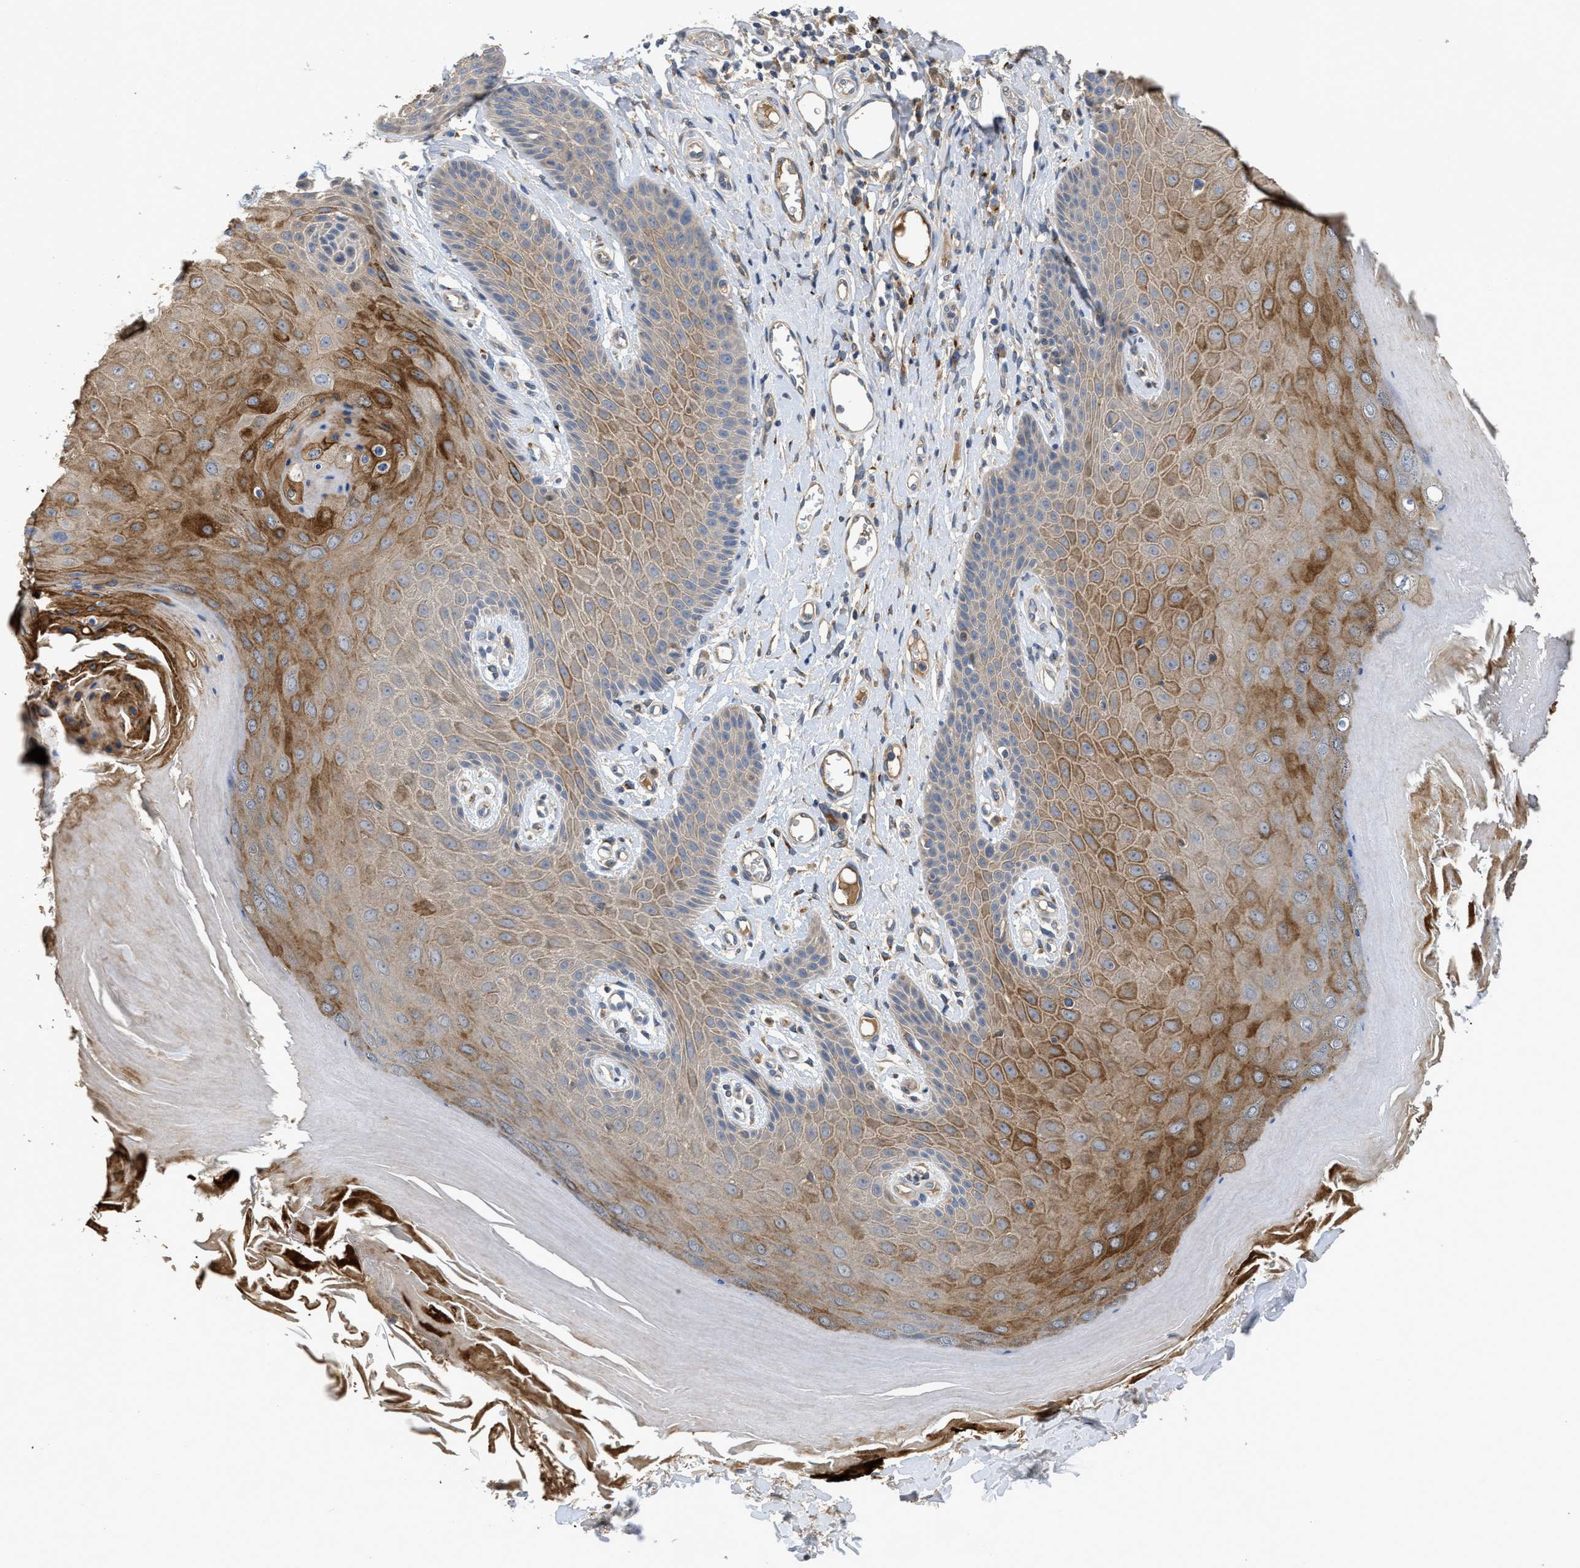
{"staining": {"intensity": "moderate", "quantity": "25%-75%", "location": "cytoplasmic/membranous"}, "tissue": "skin", "cell_type": "Epidermal cells", "image_type": "normal", "snomed": [{"axis": "morphology", "description": "Normal tissue, NOS"}, {"axis": "topography", "description": "Vulva"}], "caption": "Benign skin exhibits moderate cytoplasmic/membranous staining in about 25%-75% of epidermal cells, visualized by immunohistochemistry.", "gene": "SIK2", "patient": {"sex": "female", "age": 73}}